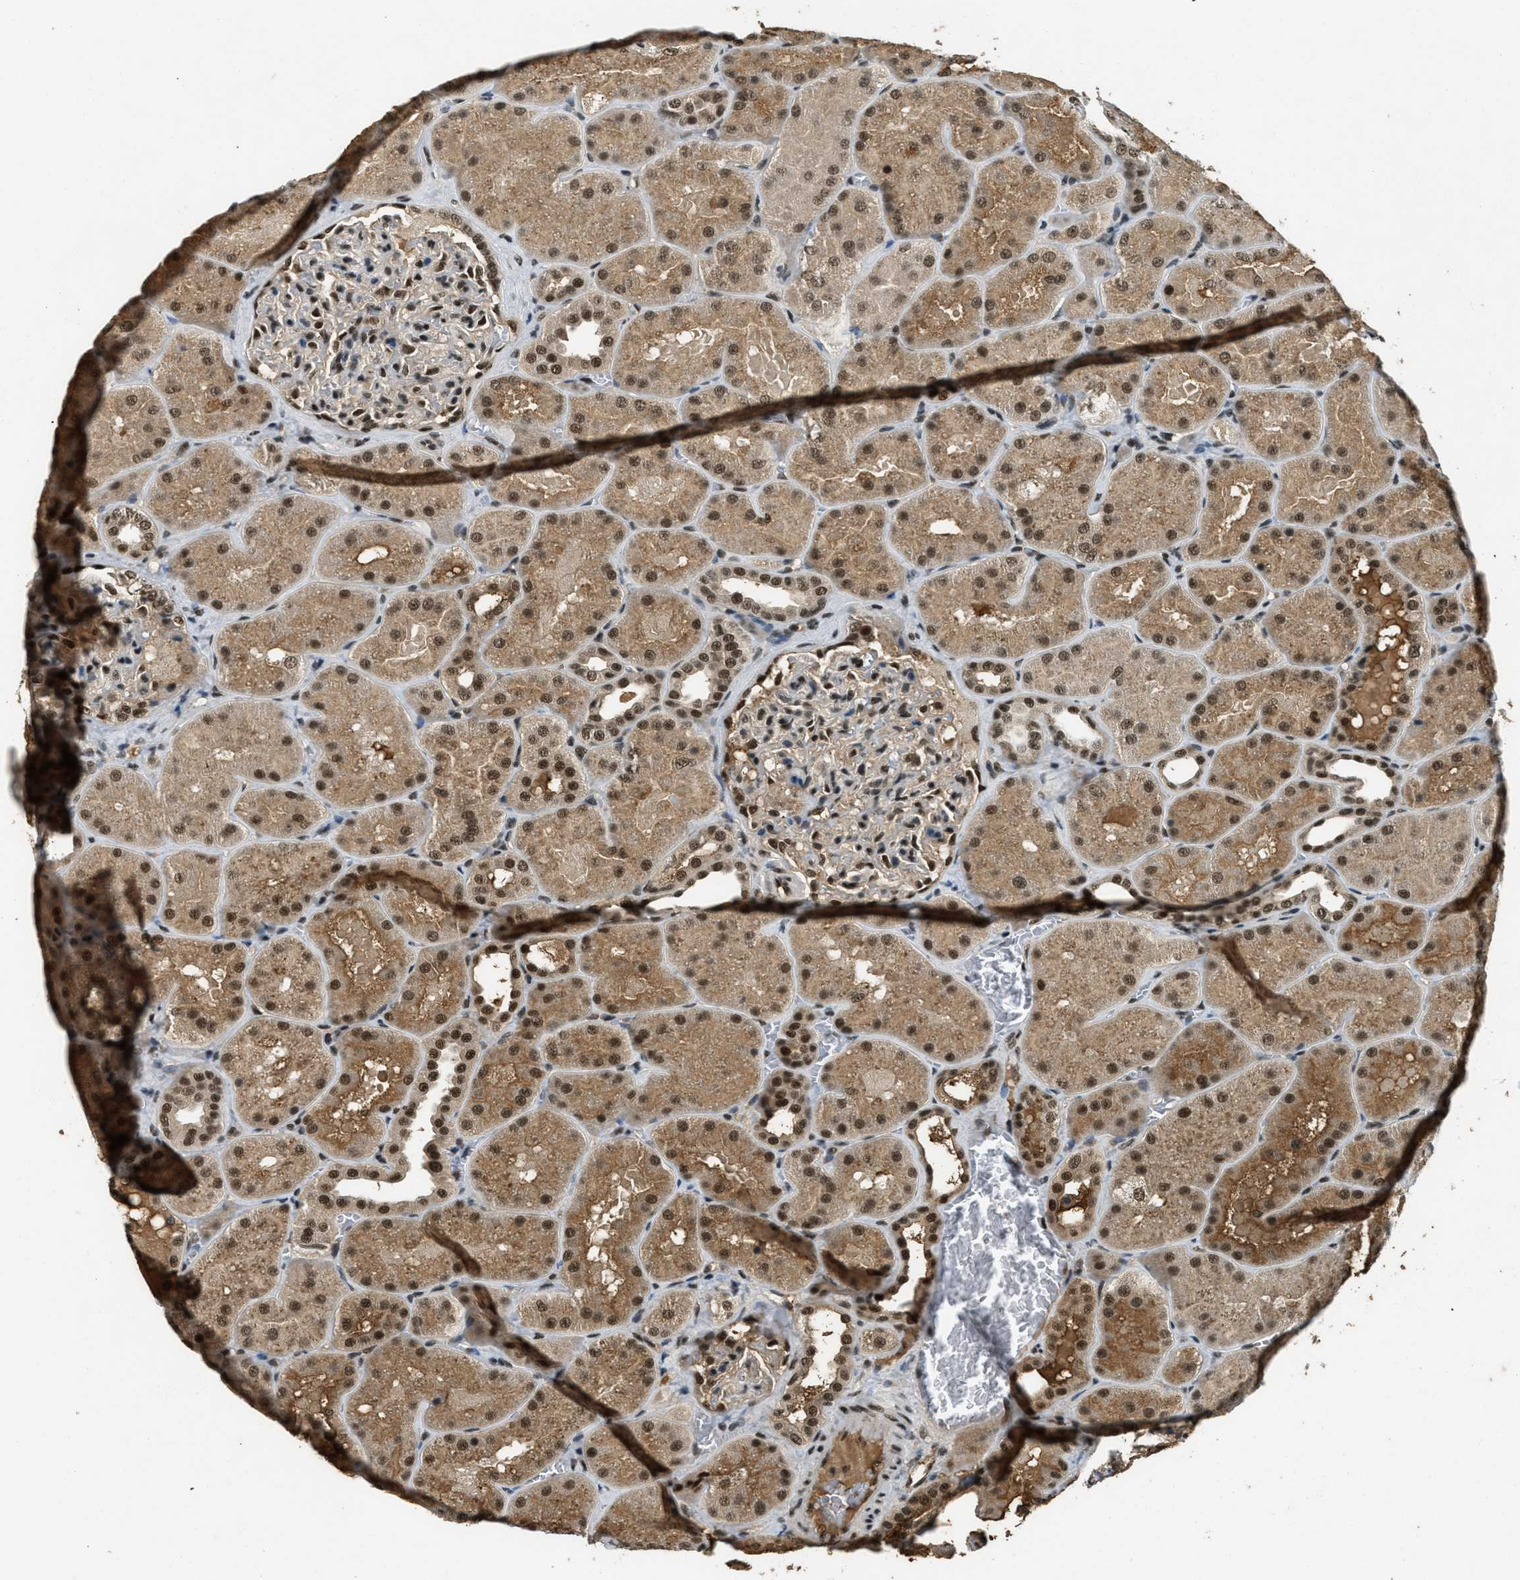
{"staining": {"intensity": "moderate", "quantity": ">75%", "location": "nuclear"}, "tissue": "kidney", "cell_type": "Cells in glomeruli", "image_type": "normal", "snomed": [{"axis": "morphology", "description": "Normal tissue, NOS"}, {"axis": "topography", "description": "Kidney"}], "caption": "Protein expression analysis of normal kidney reveals moderate nuclear staining in about >75% of cells in glomeruli.", "gene": "ZNF148", "patient": {"sex": "male", "age": 28}}